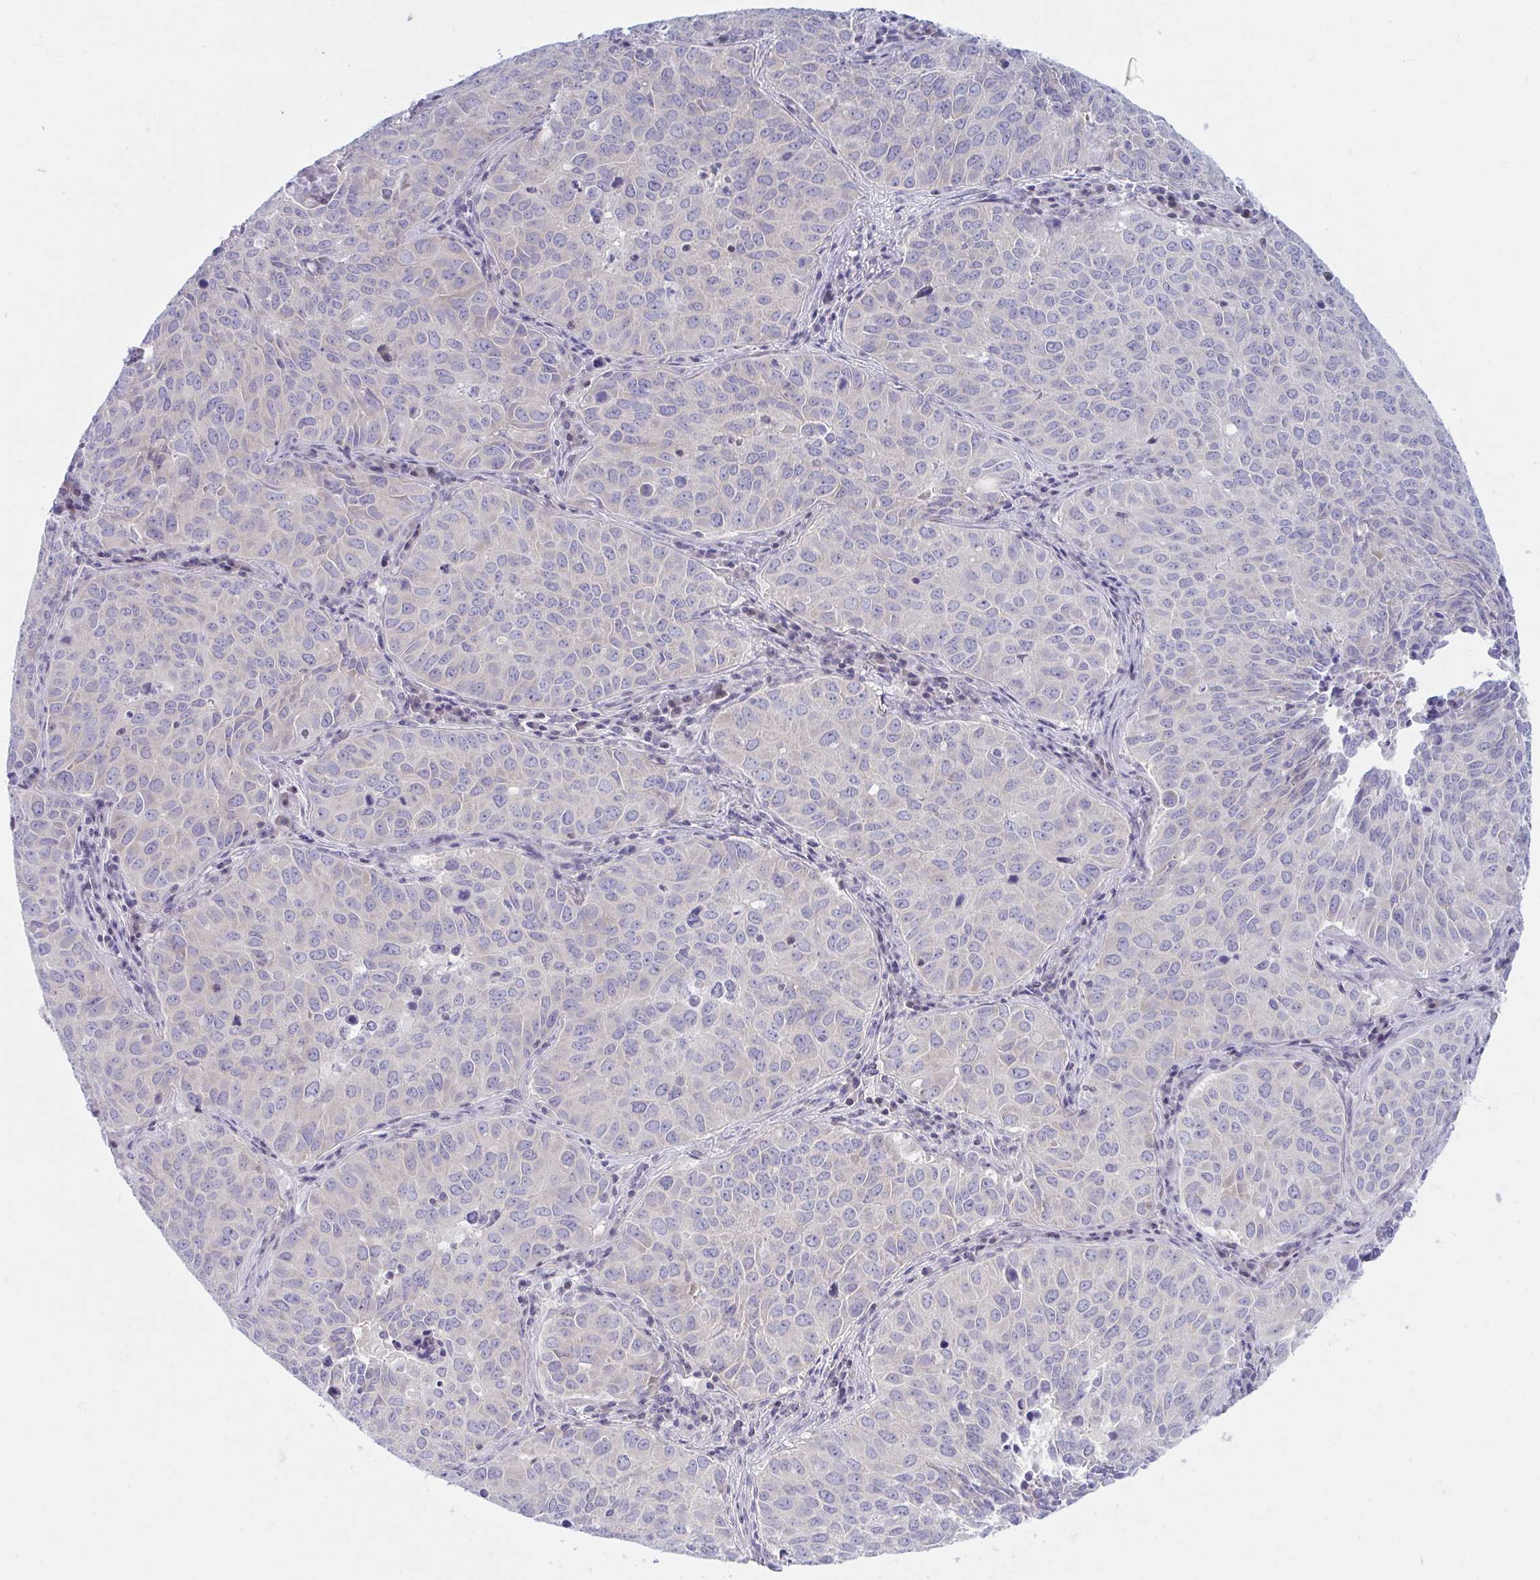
{"staining": {"intensity": "negative", "quantity": "none", "location": "none"}, "tissue": "lung cancer", "cell_type": "Tumor cells", "image_type": "cancer", "snomed": [{"axis": "morphology", "description": "Adenocarcinoma, NOS"}, {"axis": "topography", "description": "Lung"}], "caption": "Adenocarcinoma (lung) stained for a protein using IHC reveals no positivity tumor cells.", "gene": "NAA30", "patient": {"sex": "female", "age": 50}}